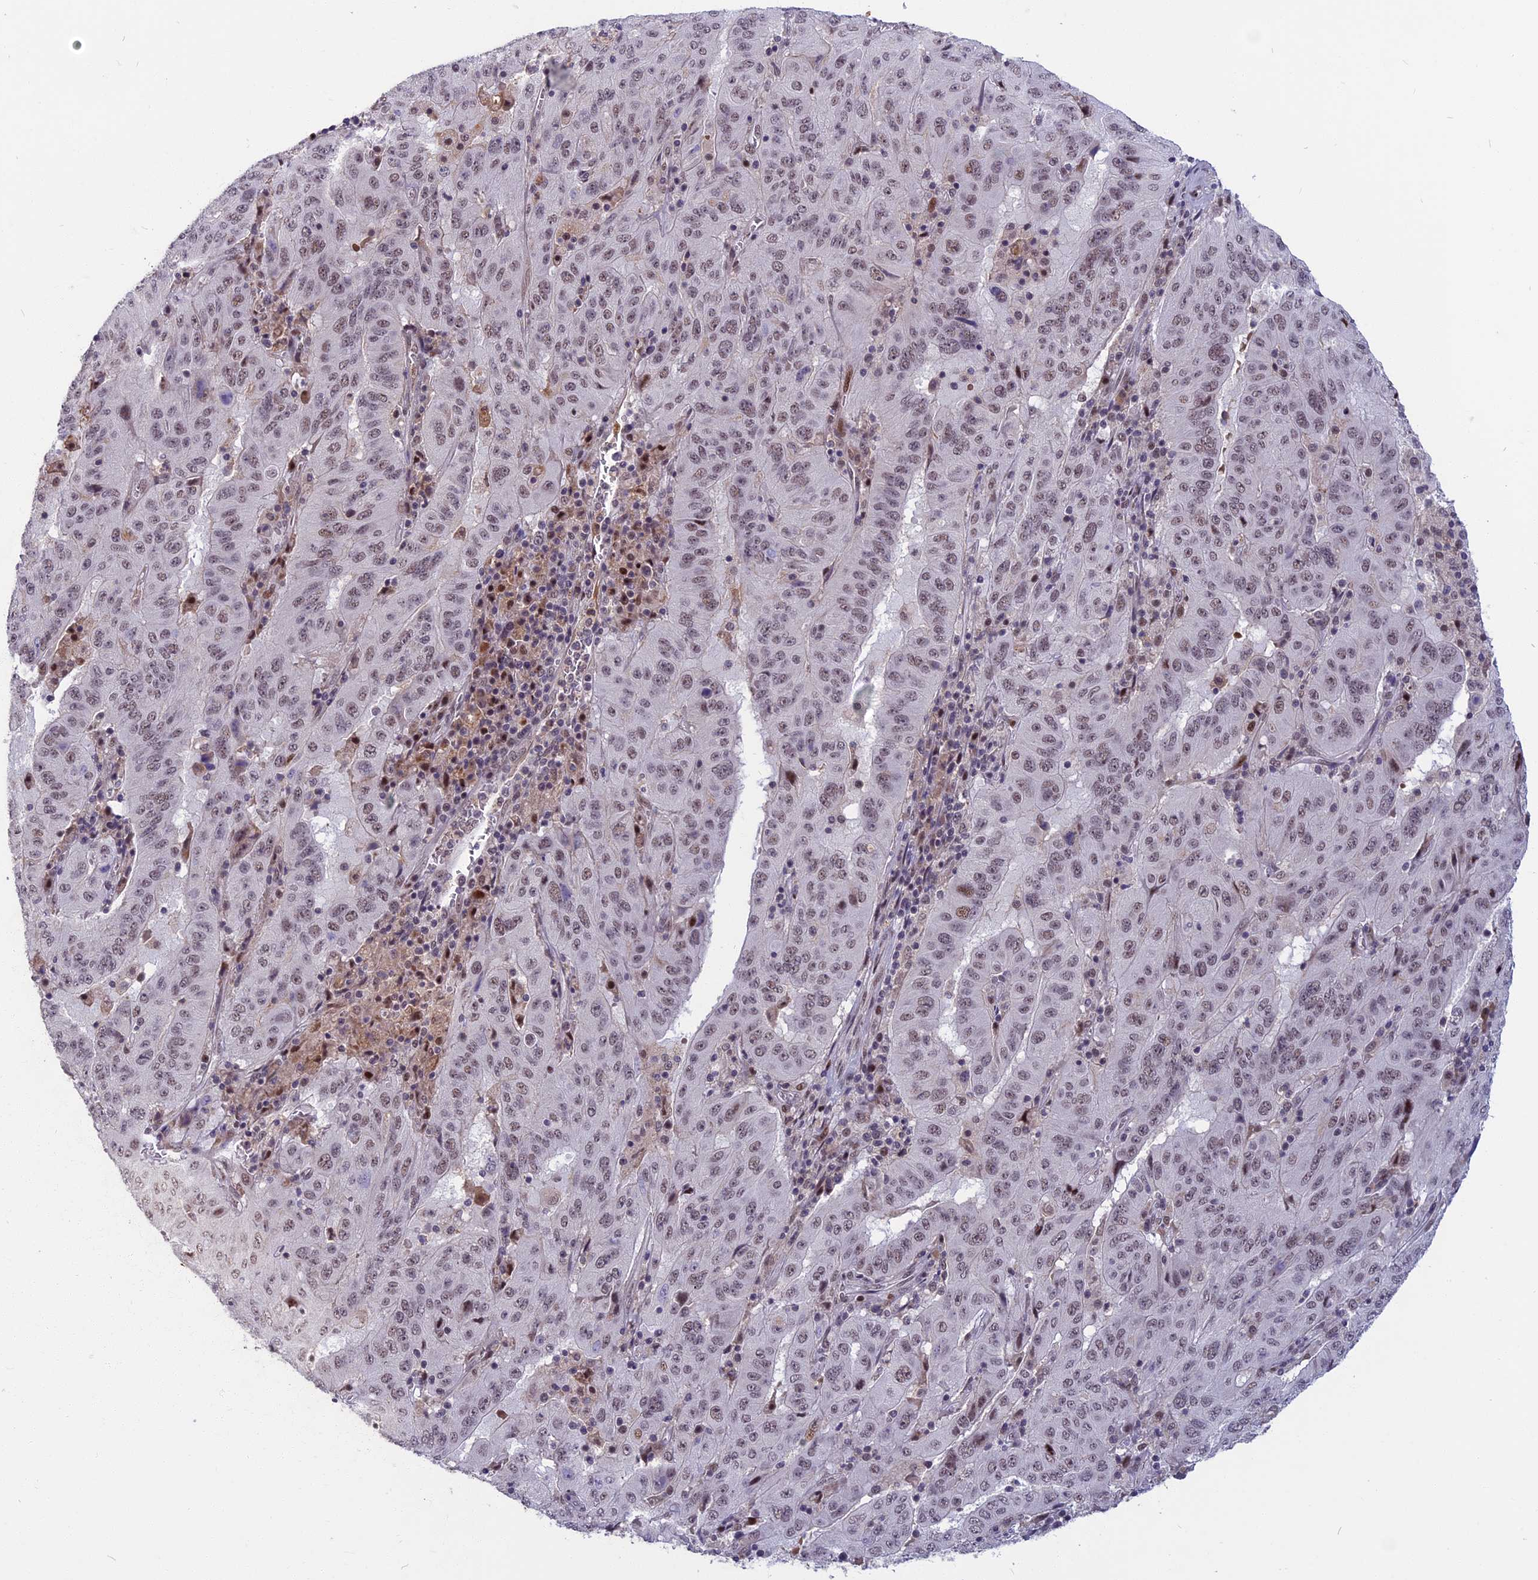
{"staining": {"intensity": "weak", "quantity": "25%-75%", "location": "nuclear"}, "tissue": "pancreatic cancer", "cell_type": "Tumor cells", "image_type": "cancer", "snomed": [{"axis": "morphology", "description": "Adenocarcinoma, NOS"}, {"axis": "topography", "description": "Pancreas"}], "caption": "Immunohistochemistry of human pancreatic adenocarcinoma displays low levels of weak nuclear positivity in approximately 25%-75% of tumor cells.", "gene": "CDC7", "patient": {"sex": "male", "age": 63}}